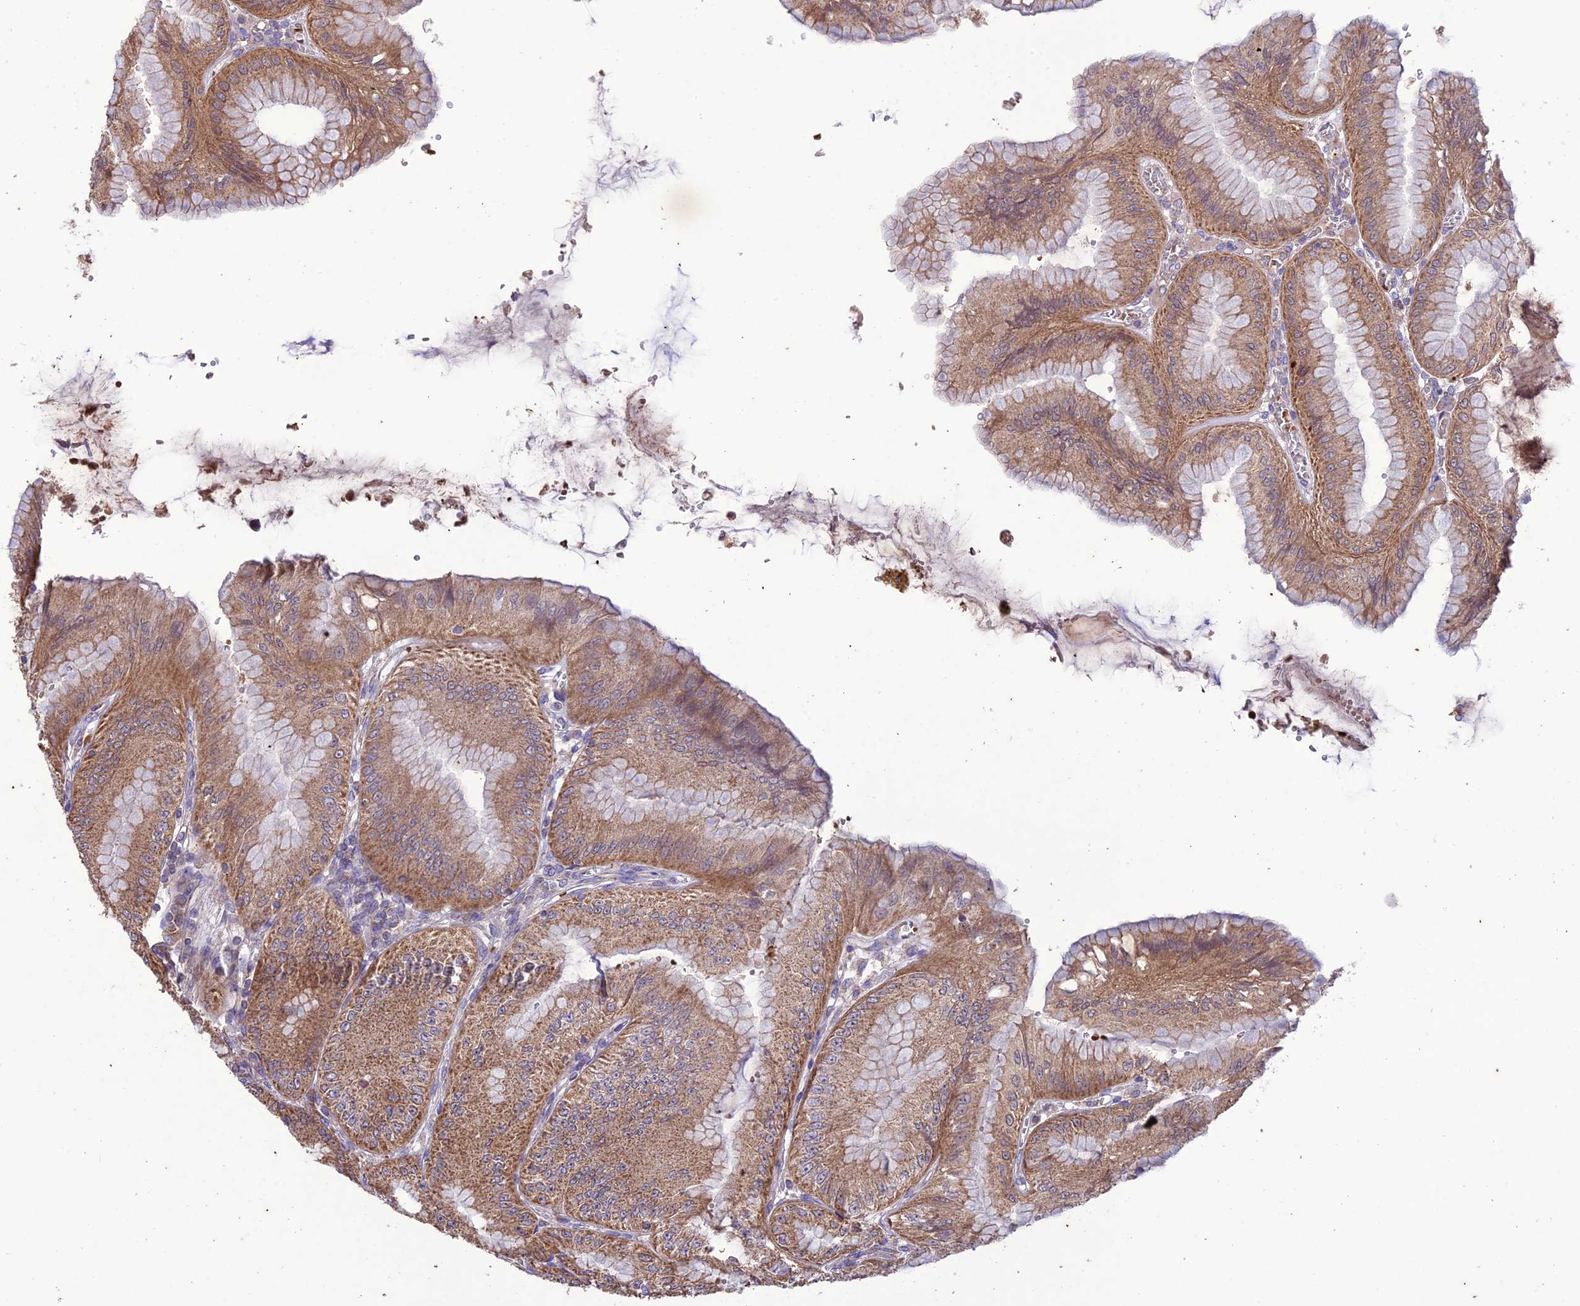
{"staining": {"intensity": "strong", "quantity": "25%-75%", "location": "cytoplasmic/membranous"}, "tissue": "stomach", "cell_type": "Glandular cells", "image_type": "normal", "snomed": [{"axis": "morphology", "description": "Normal tissue, NOS"}, {"axis": "topography", "description": "Stomach, lower"}], "caption": "Immunohistochemistry (IHC) of benign stomach displays high levels of strong cytoplasmic/membranous expression in about 25%-75% of glandular cells.", "gene": "NDUFAF1", "patient": {"sex": "male", "age": 71}}